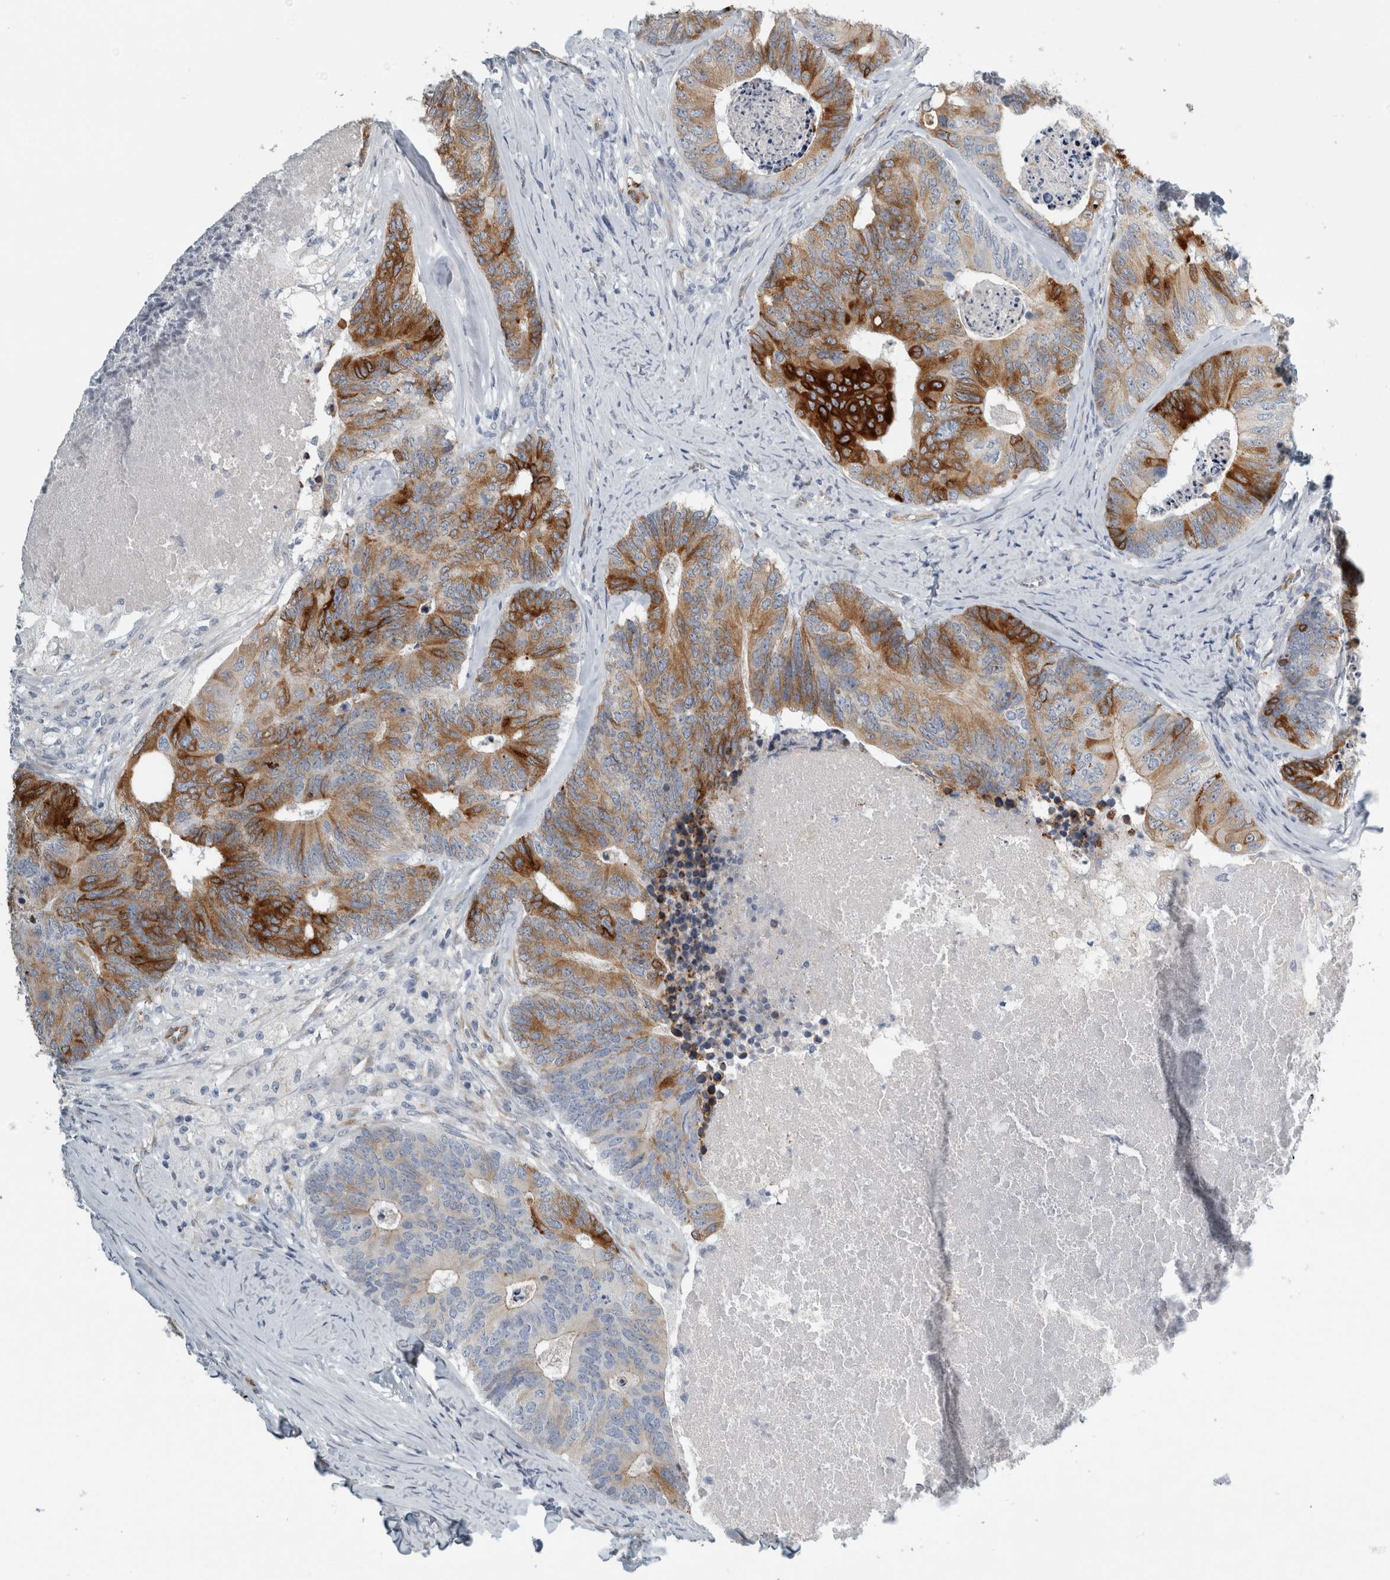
{"staining": {"intensity": "strong", "quantity": "25%-75%", "location": "cytoplasmic/membranous"}, "tissue": "colorectal cancer", "cell_type": "Tumor cells", "image_type": "cancer", "snomed": [{"axis": "morphology", "description": "Adenocarcinoma, NOS"}, {"axis": "topography", "description": "Colon"}], "caption": "High-power microscopy captured an immunohistochemistry (IHC) micrograph of adenocarcinoma (colorectal), revealing strong cytoplasmic/membranous positivity in about 25%-75% of tumor cells.", "gene": "B3GNT3", "patient": {"sex": "female", "age": 67}}